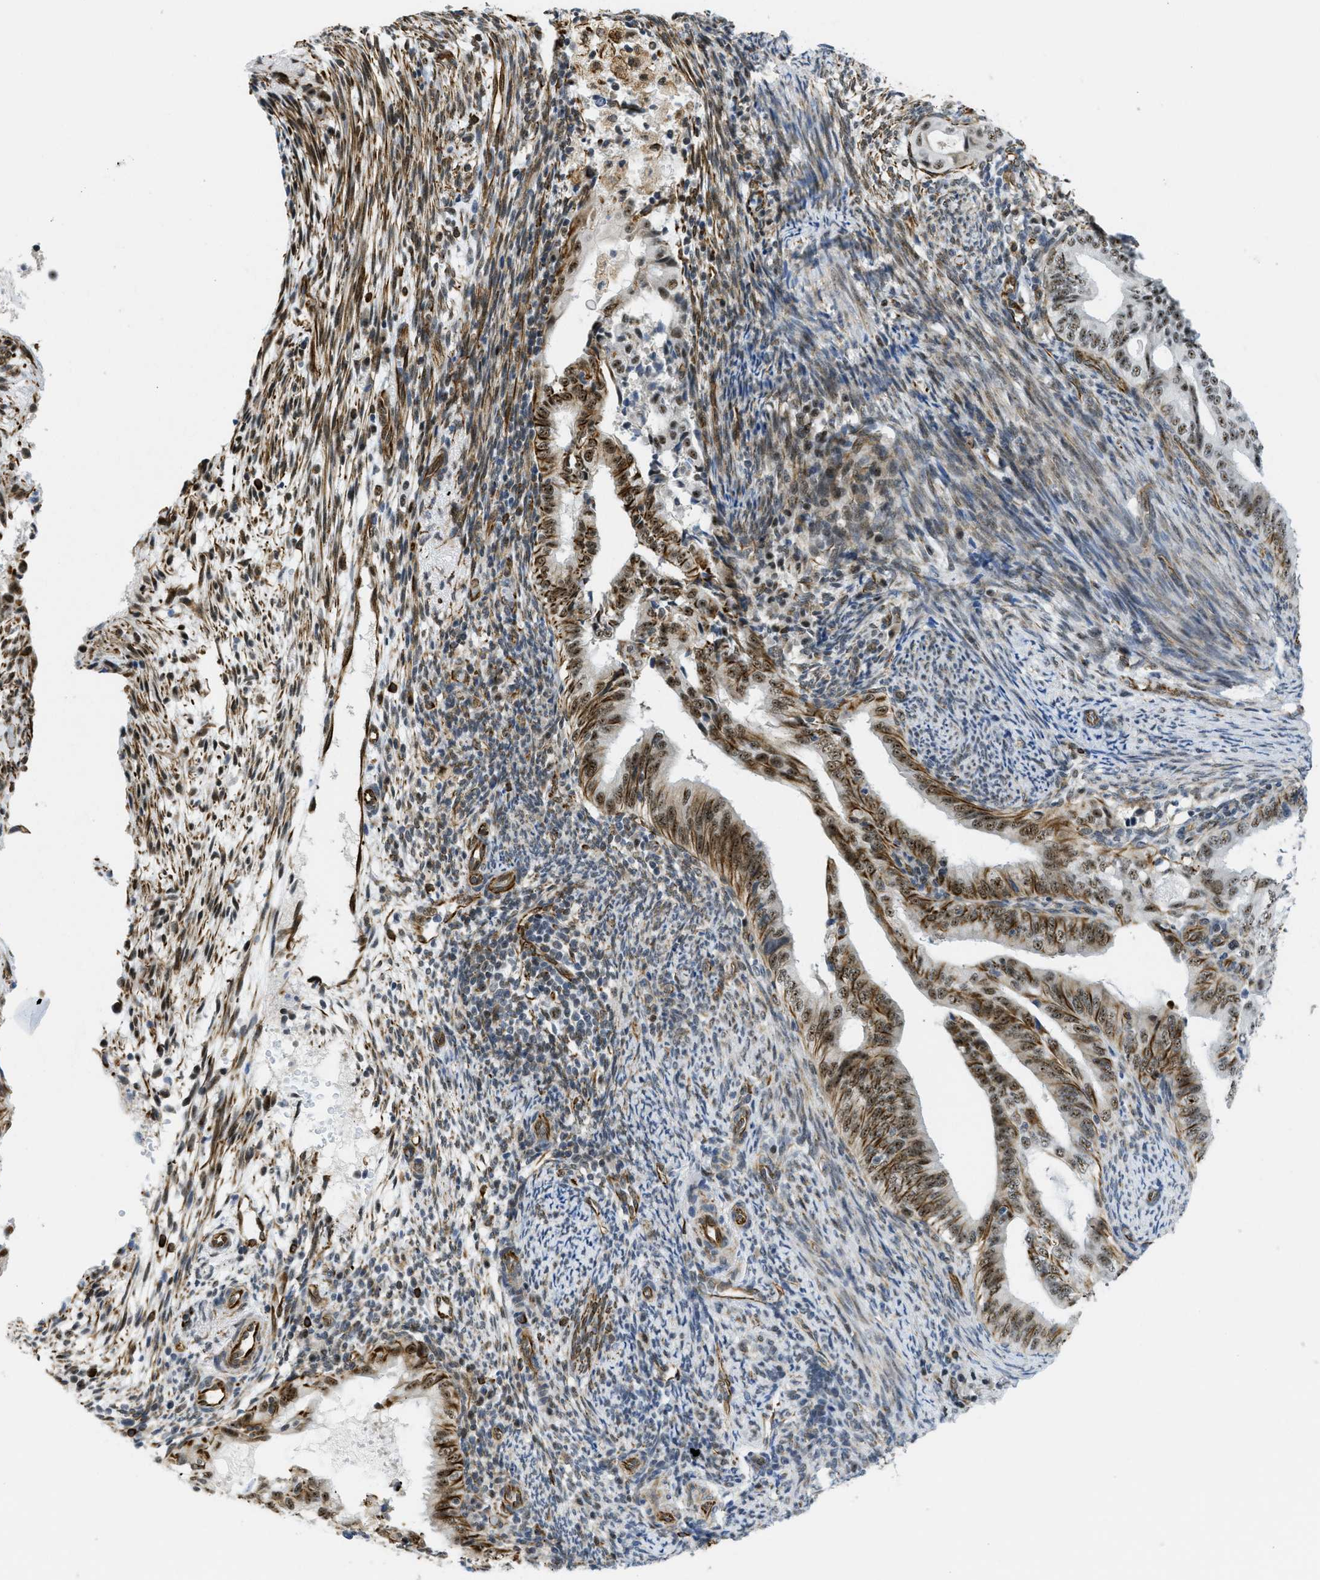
{"staining": {"intensity": "moderate", "quantity": ">75%", "location": "nuclear"}, "tissue": "endometrial cancer", "cell_type": "Tumor cells", "image_type": "cancer", "snomed": [{"axis": "morphology", "description": "Adenocarcinoma, NOS"}, {"axis": "topography", "description": "Endometrium"}], "caption": "Tumor cells display medium levels of moderate nuclear positivity in about >75% of cells in human adenocarcinoma (endometrial). The staining is performed using DAB (3,3'-diaminobenzidine) brown chromogen to label protein expression. The nuclei are counter-stained blue using hematoxylin.", "gene": "LRRC8B", "patient": {"sex": "female", "age": 58}}